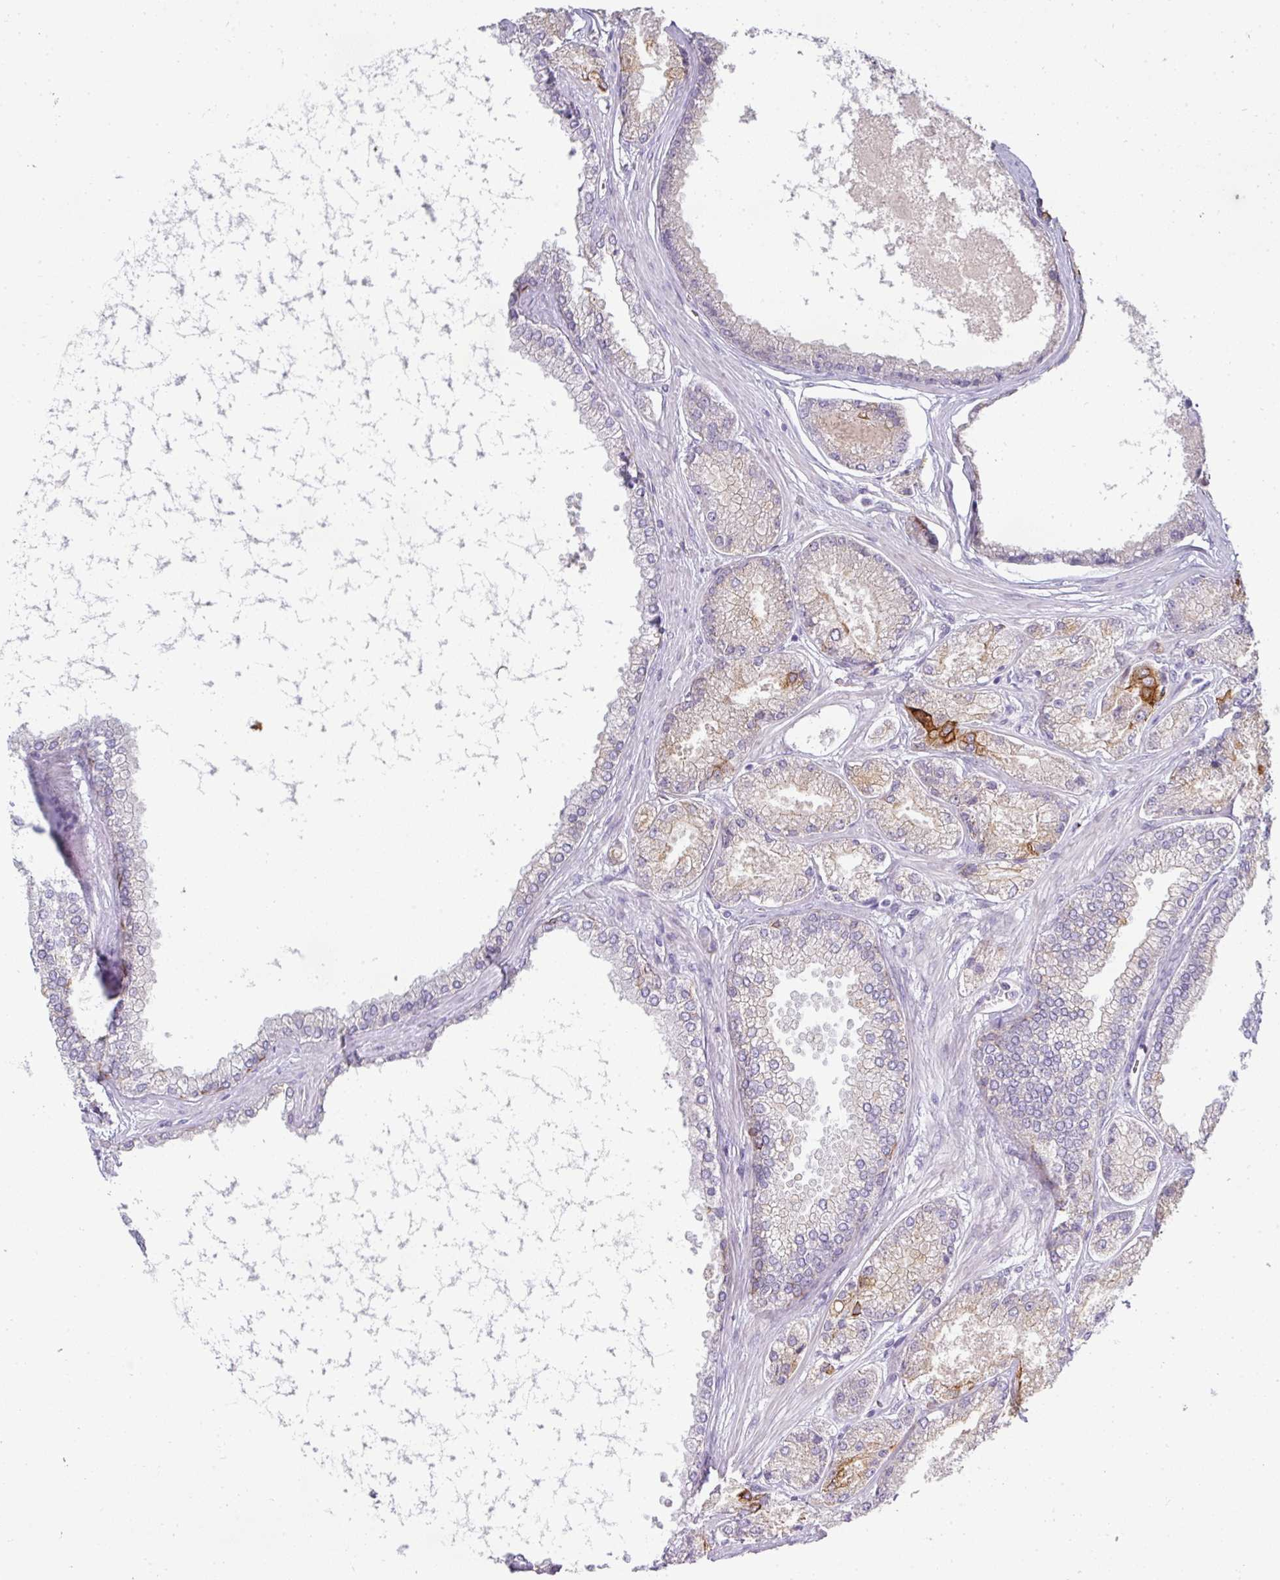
{"staining": {"intensity": "strong", "quantity": "<25%", "location": "cytoplasmic/membranous"}, "tissue": "prostate cancer", "cell_type": "Tumor cells", "image_type": "cancer", "snomed": [{"axis": "morphology", "description": "Adenocarcinoma, NOS"}, {"axis": "topography", "description": "Prostate and seminal vesicle, NOS"}], "caption": "Tumor cells exhibit strong cytoplasmic/membranous expression in approximately <25% of cells in prostate adenocarcinoma. Nuclei are stained in blue.", "gene": "ASXL3", "patient": {"sex": "male", "age": 76}}